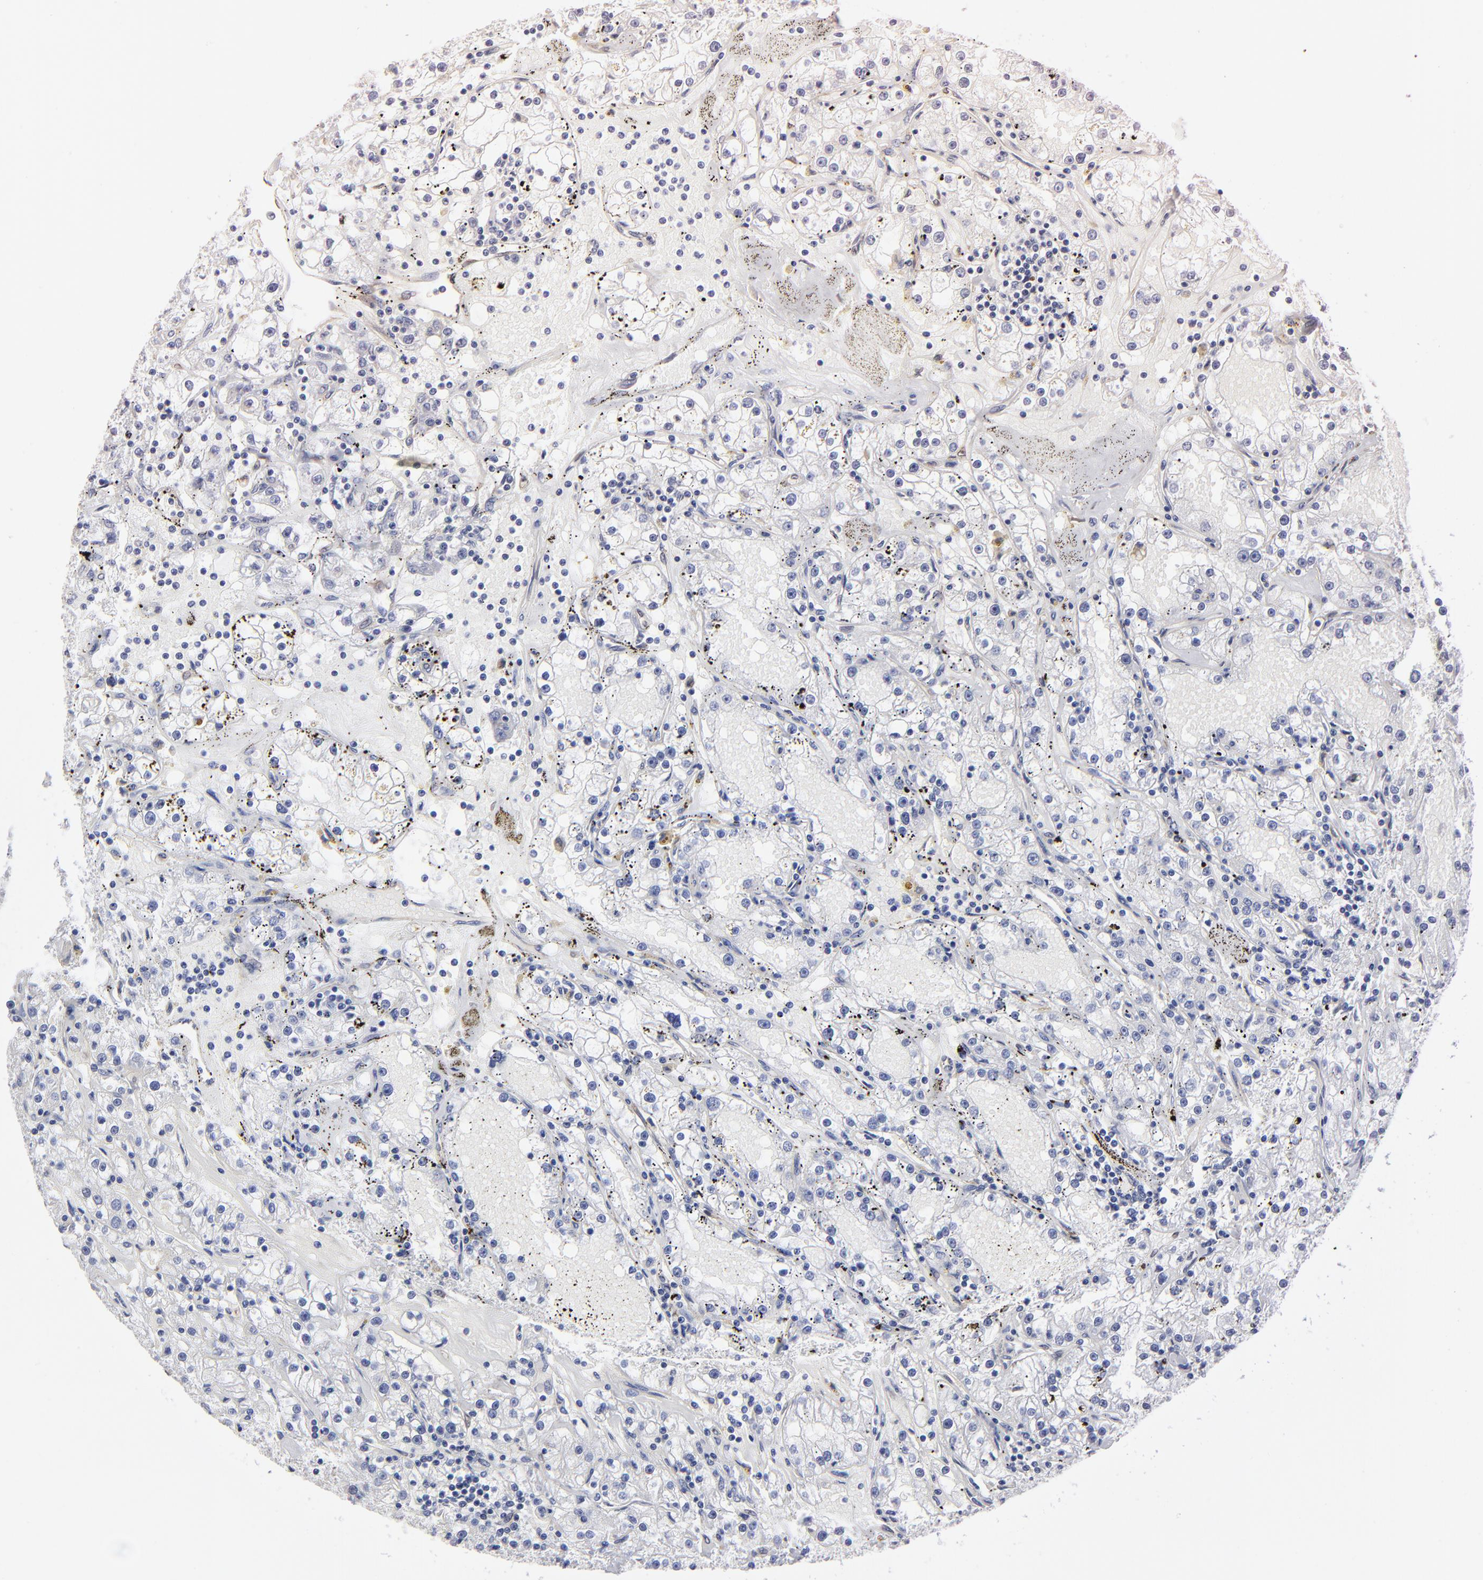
{"staining": {"intensity": "negative", "quantity": "none", "location": "none"}, "tissue": "renal cancer", "cell_type": "Tumor cells", "image_type": "cancer", "snomed": [{"axis": "morphology", "description": "Adenocarcinoma, NOS"}, {"axis": "topography", "description": "Kidney"}], "caption": "Renal cancer was stained to show a protein in brown. There is no significant expression in tumor cells.", "gene": "CILP", "patient": {"sex": "male", "age": 56}}